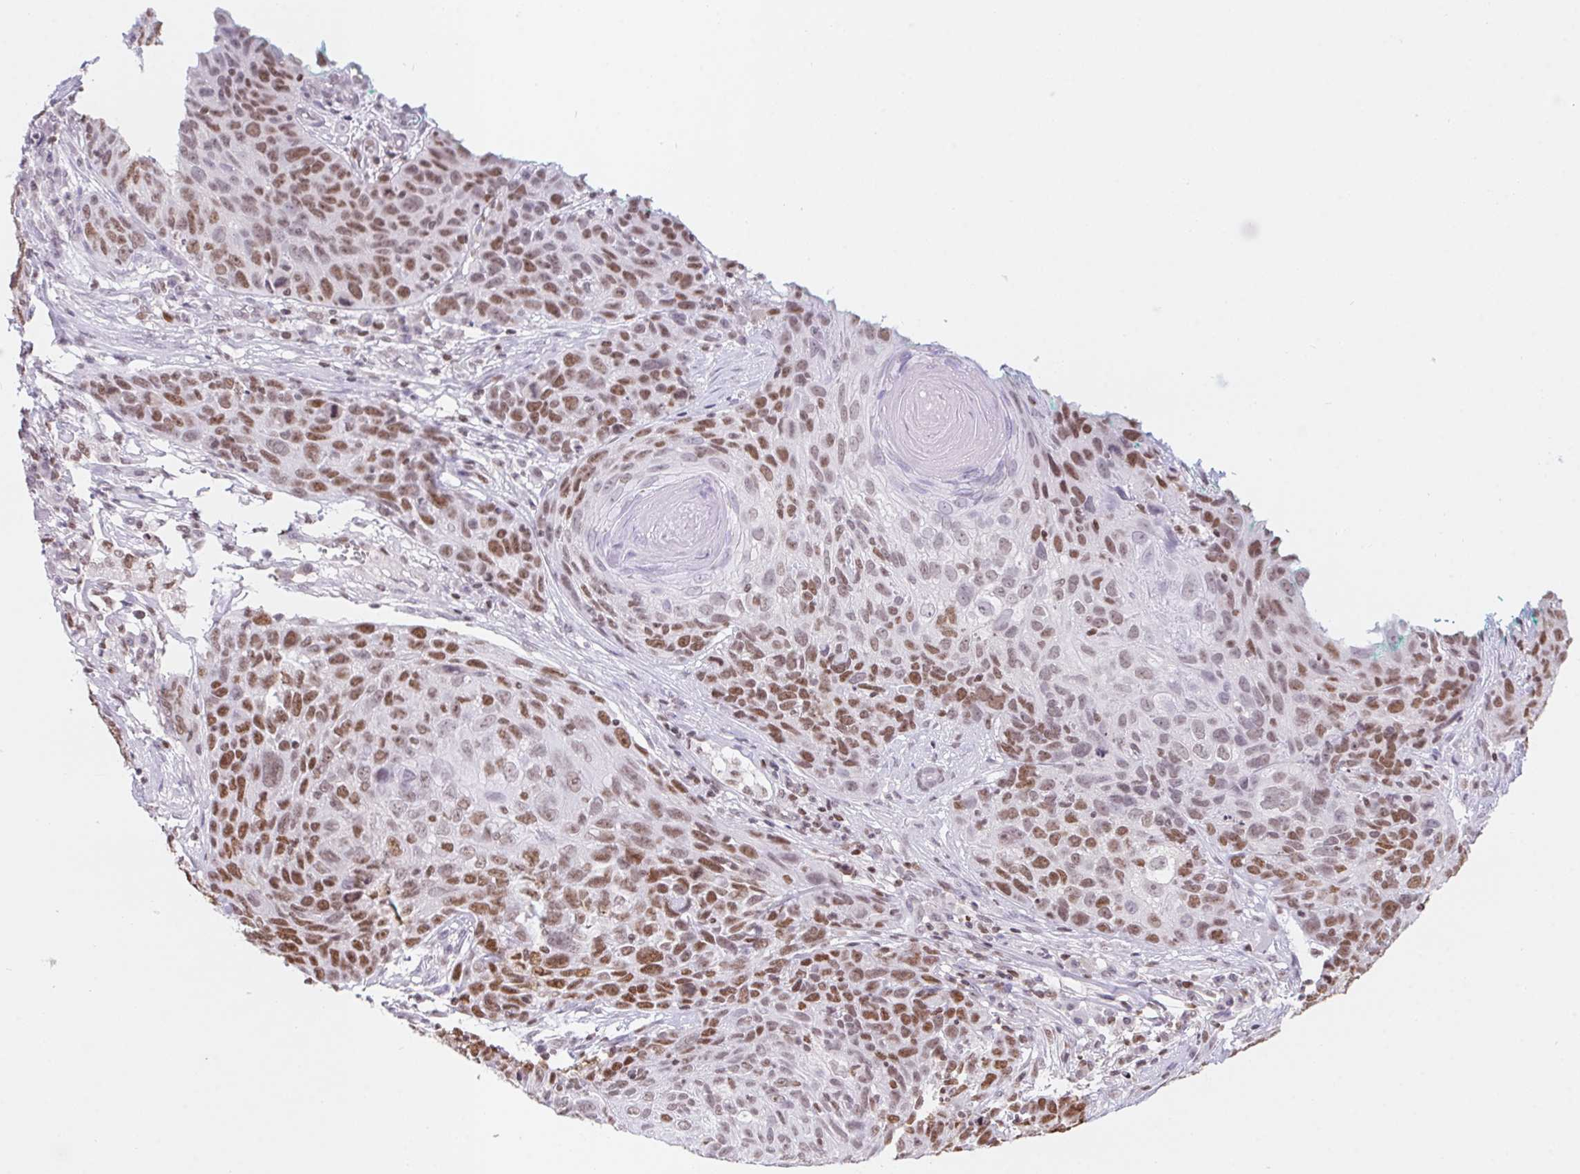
{"staining": {"intensity": "moderate", "quantity": ">75%", "location": "nuclear"}, "tissue": "skin cancer", "cell_type": "Tumor cells", "image_type": "cancer", "snomed": [{"axis": "morphology", "description": "Squamous cell carcinoma, NOS"}, {"axis": "topography", "description": "Skin"}], "caption": "Tumor cells demonstrate moderate nuclear positivity in about >75% of cells in skin cancer (squamous cell carcinoma).", "gene": "POLD3", "patient": {"sex": "male", "age": 92}}